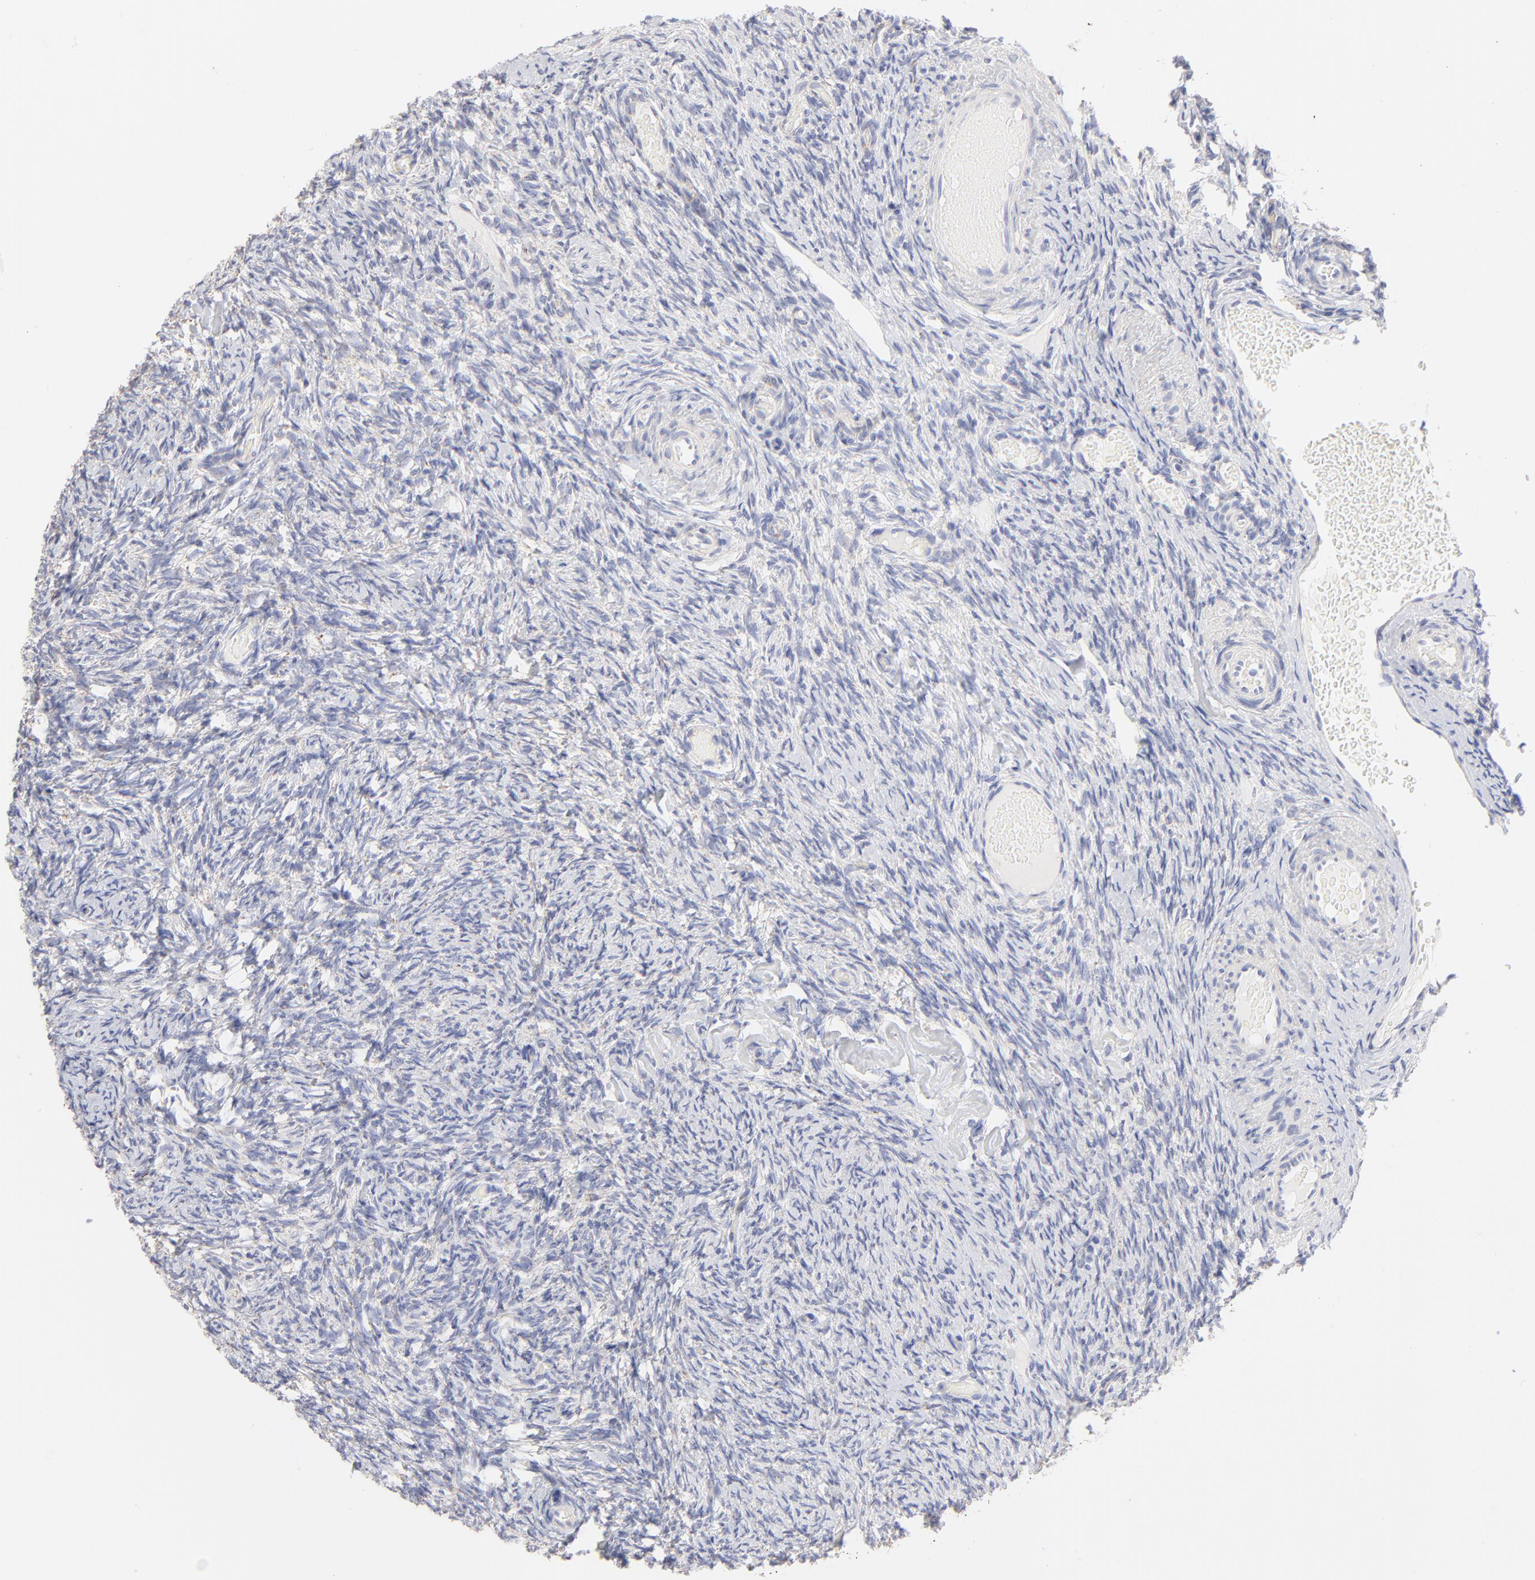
{"staining": {"intensity": "negative", "quantity": "none", "location": "none"}, "tissue": "ovary", "cell_type": "Follicle cells", "image_type": "normal", "snomed": [{"axis": "morphology", "description": "Normal tissue, NOS"}, {"axis": "topography", "description": "Ovary"}], "caption": "DAB immunohistochemical staining of normal human ovary exhibits no significant positivity in follicle cells.", "gene": "TST", "patient": {"sex": "female", "age": 60}}